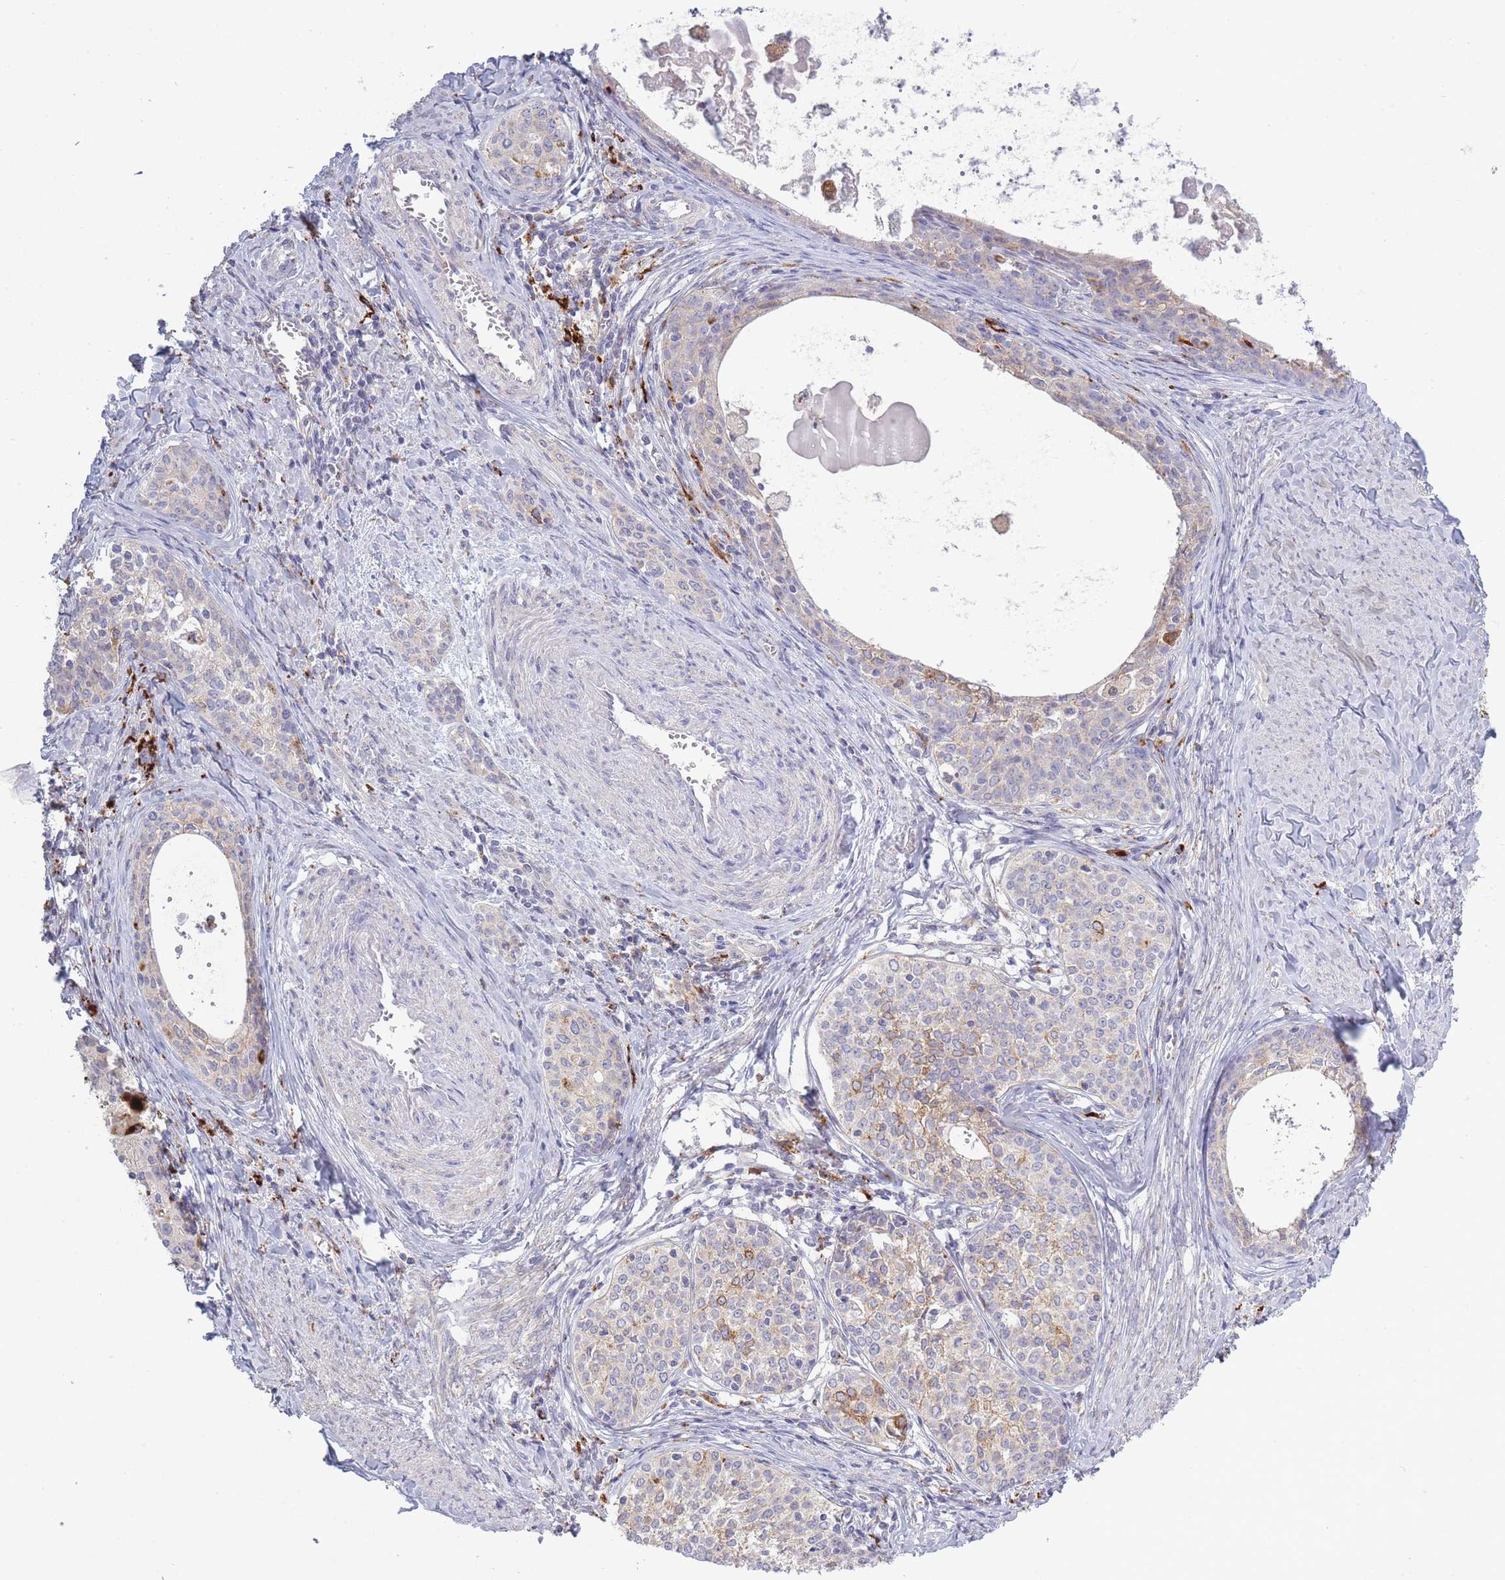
{"staining": {"intensity": "weak", "quantity": "<25%", "location": "cytoplasmic/membranous"}, "tissue": "cervical cancer", "cell_type": "Tumor cells", "image_type": "cancer", "snomed": [{"axis": "morphology", "description": "Squamous cell carcinoma, NOS"}, {"axis": "morphology", "description": "Adenocarcinoma, NOS"}, {"axis": "topography", "description": "Cervix"}], "caption": "The image shows no significant expression in tumor cells of cervical squamous cell carcinoma.", "gene": "TRIM61", "patient": {"sex": "female", "age": 52}}